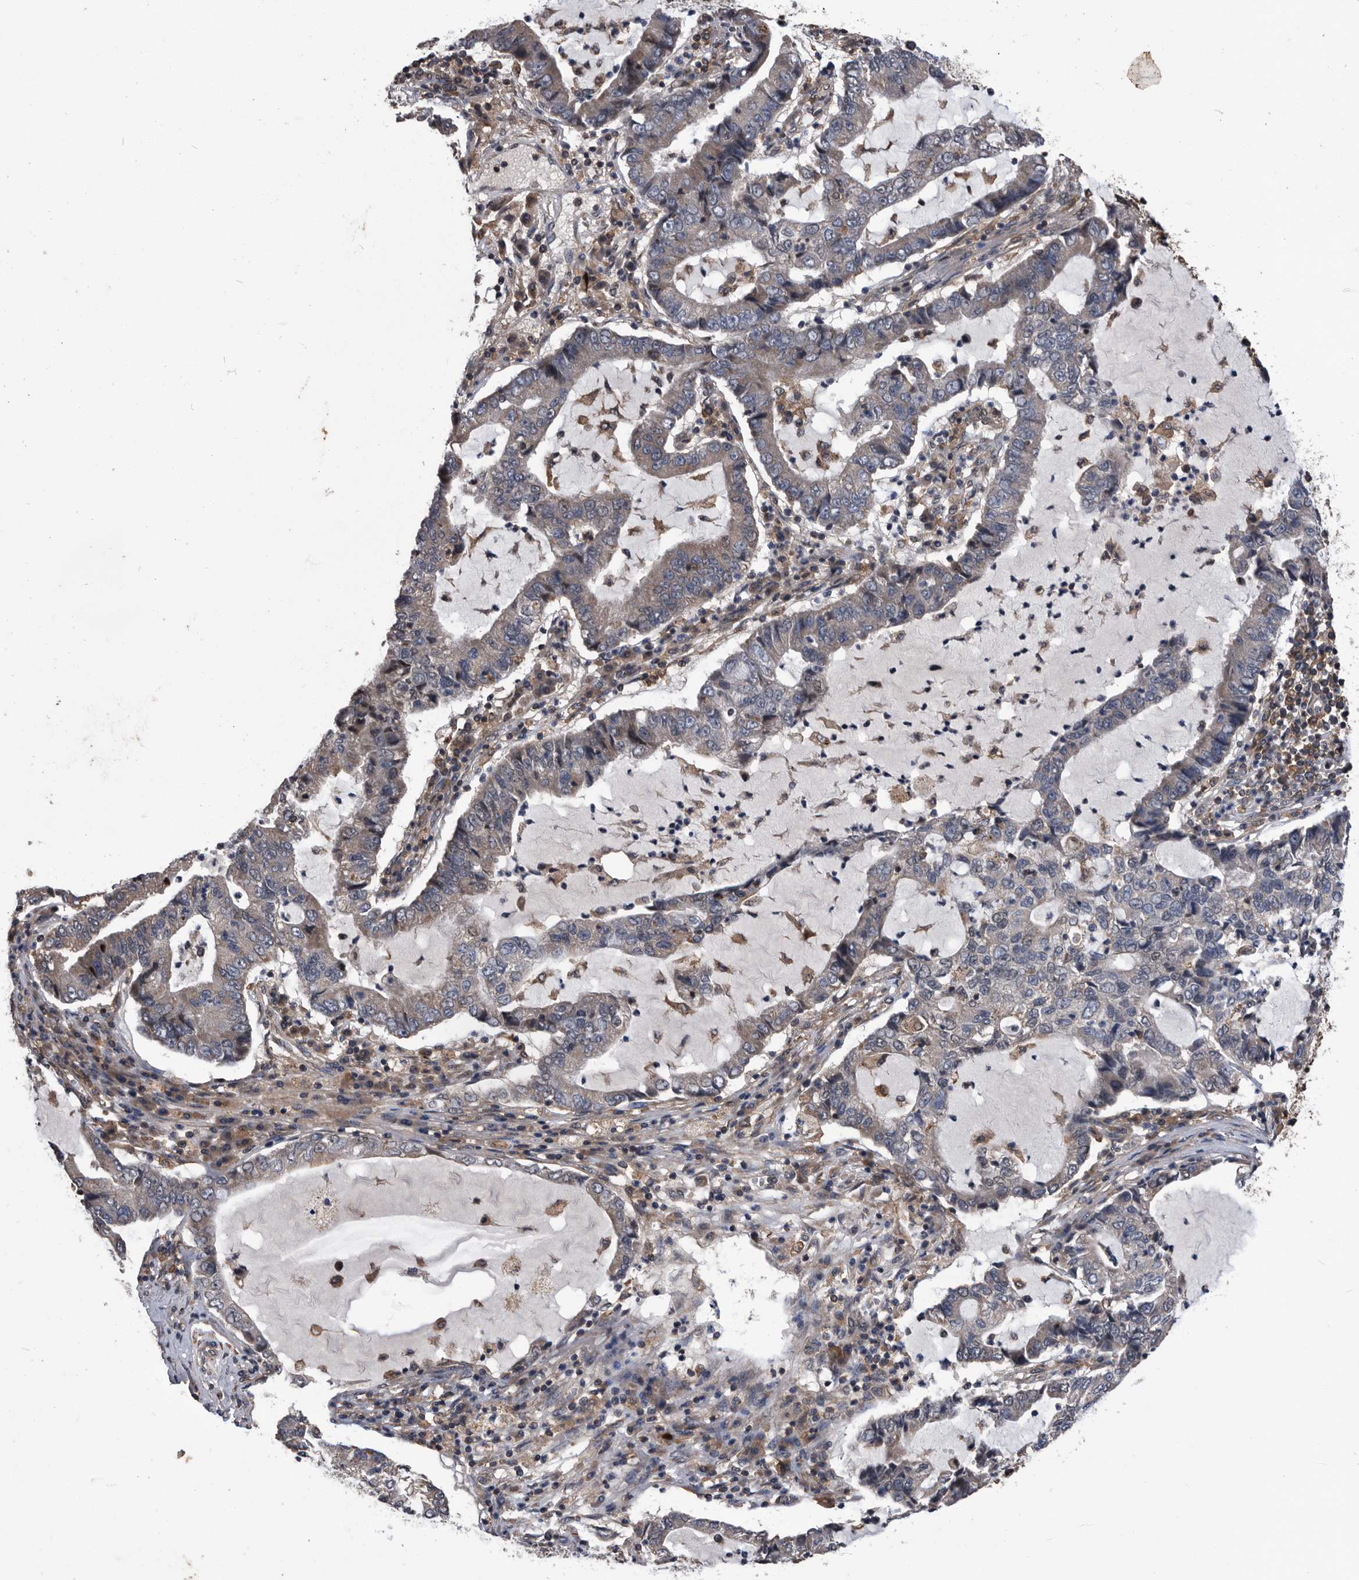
{"staining": {"intensity": "weak", "quantity": "25%-75%", "location": "cytoplasmic/membranous"}, "tissue": "lung cancer", "cell_type": "Tumor cells", "image_type": "cancer", "snomed": [{"axis": "morphology", "description": "Adenocarcinoma, NOS"}, {"axis": "topography", "description": "Lung"}], "caption": "Adenocarcinoma (lung) was stained to show a protein in brown. There is low levels of weak cytoplasmic/membranous expression in approximately 25%-75% of tumor cells.", "gene": "NRBP1", "patient": {"sex": "female", "age": 51}}